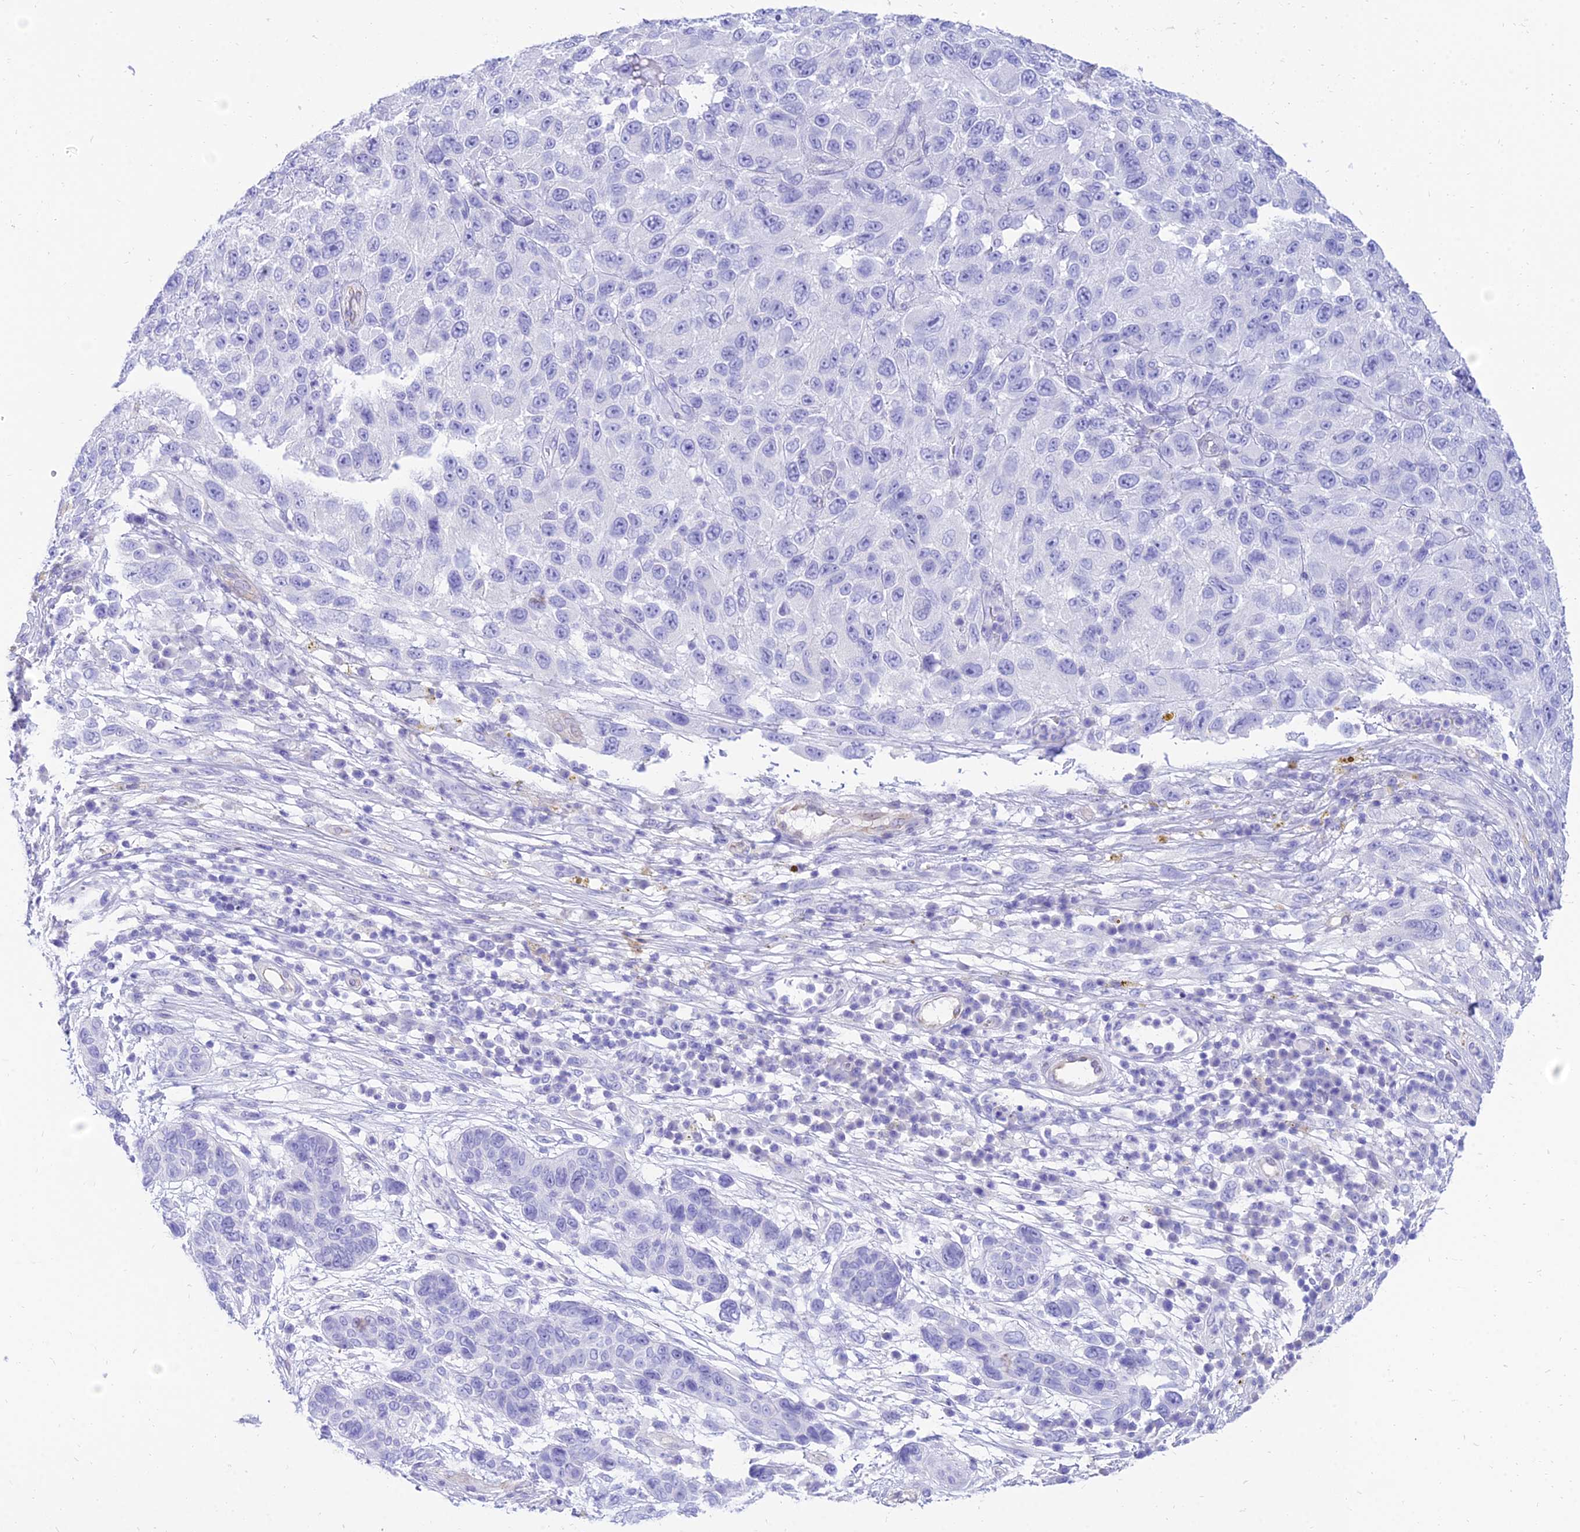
{"staining": {"intensity": "negative", "quantity": "none", "location": "none"}, "tissue": "melanoma", "cell_type": "Tumor cells", "image_type": "cancer", "snomed": [{"axis": "morphology", "description": "Malignant melanoma, NOS"}, {"axis": "topography", "description": "Skin"}], "caption": "High magnification brightfield microscopy of melanoma stained with DAB (brown) and counterstained with hematoxylin (blue): tumor cells show no significant positivity.", "gene": "TAC3", "patient": {"sex": "female", "age": 96}}